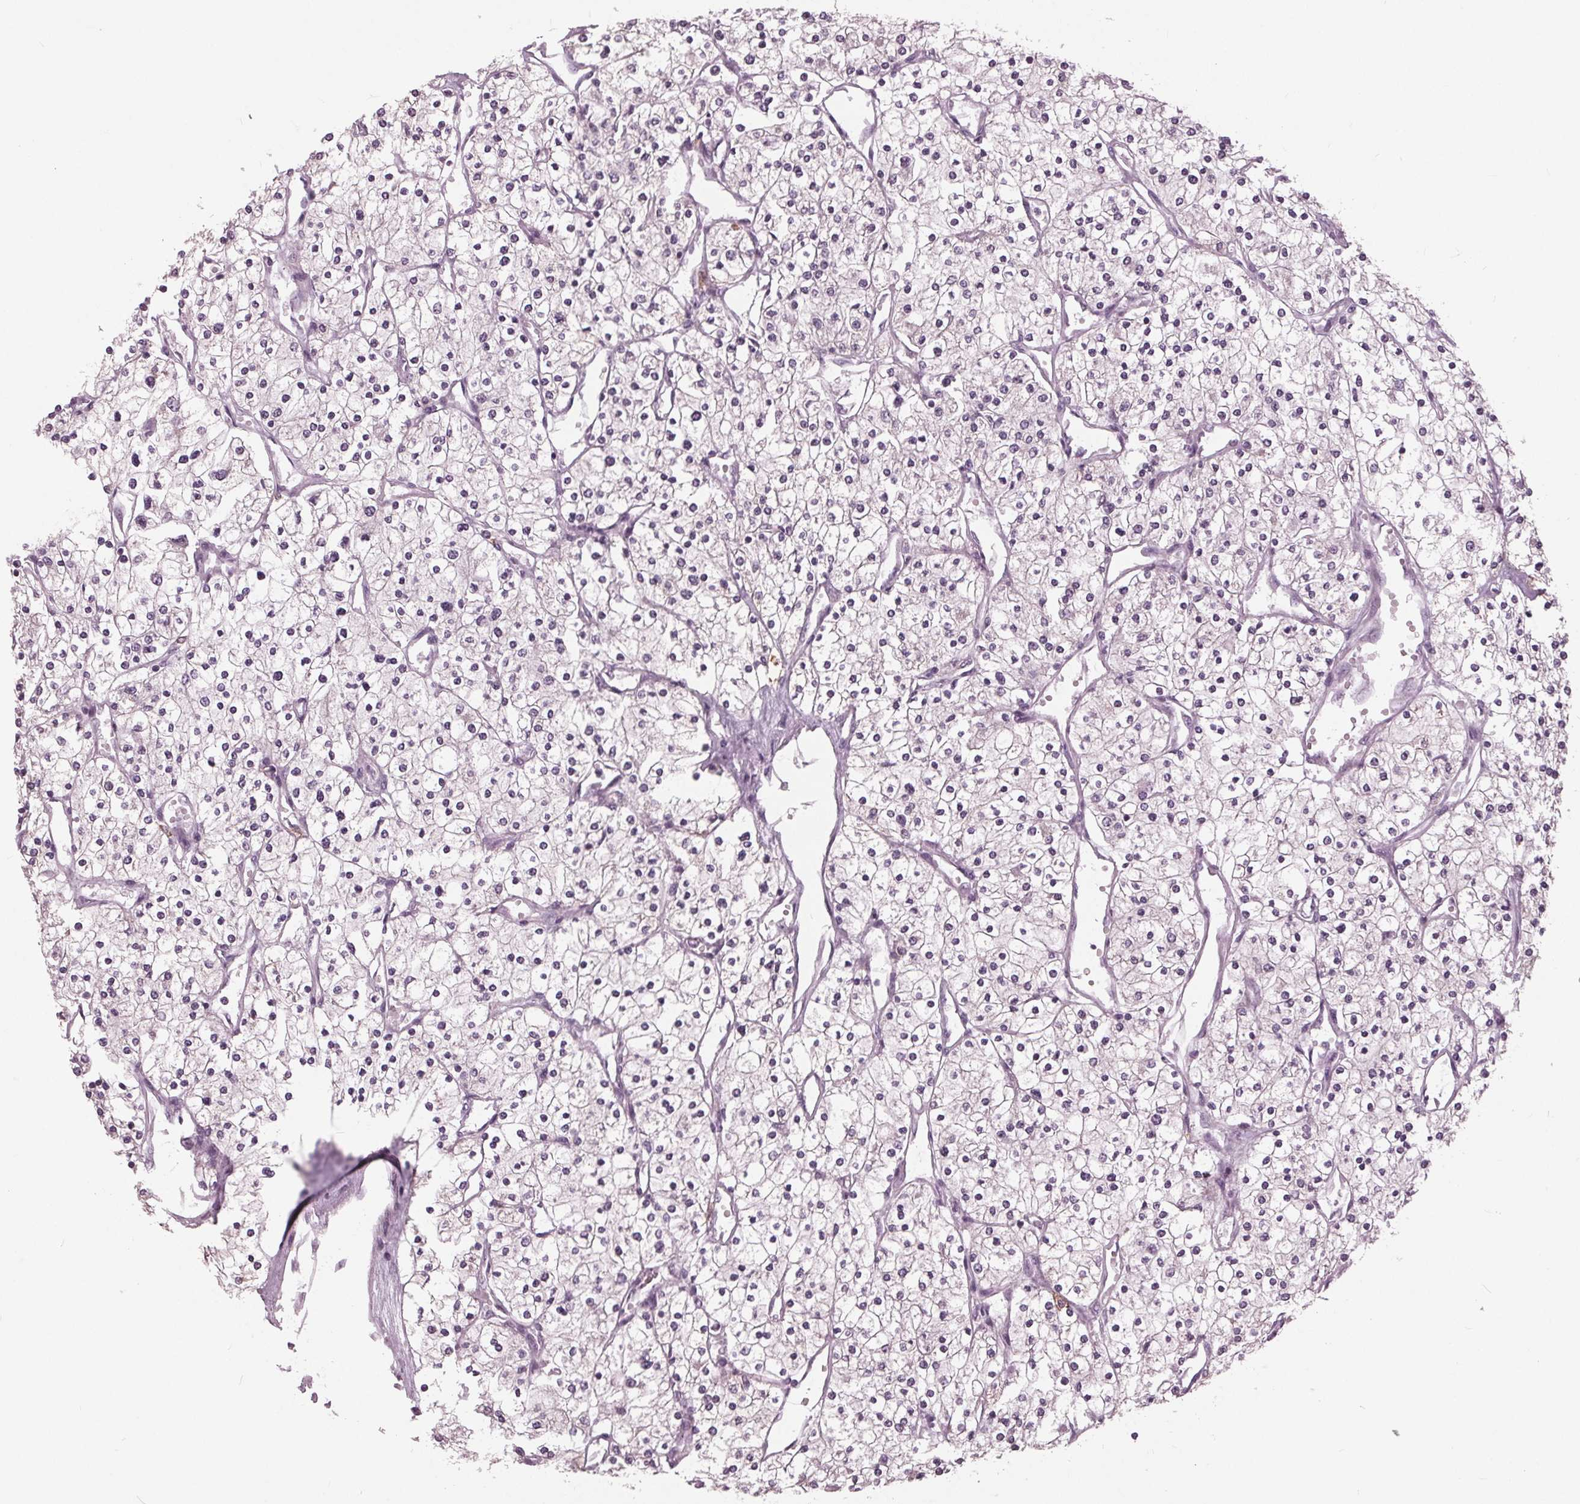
{"staining": {"intensity": "negative", "quantity": "none", "location": "none"}, "tissue": "renal cancer", "cell_type": "Tumor cells", "image_type": "cancer", "snomed": [{"axis": "morphology", "description": "Adenocarcinoma, NOS"}, {"axis": "topography", "description": "Kidney"}], "caption": "An IHC histopathology image of adenocarcinoma (renal) is shown. There is no staining in tumor cells of adenocarcinoma (renal). (DAB immunohistochemistry visualized using brightfield microscopy, high magnification).", "gene": "SIGLEC6", "patient": {"sex": "male", "age": 80}}